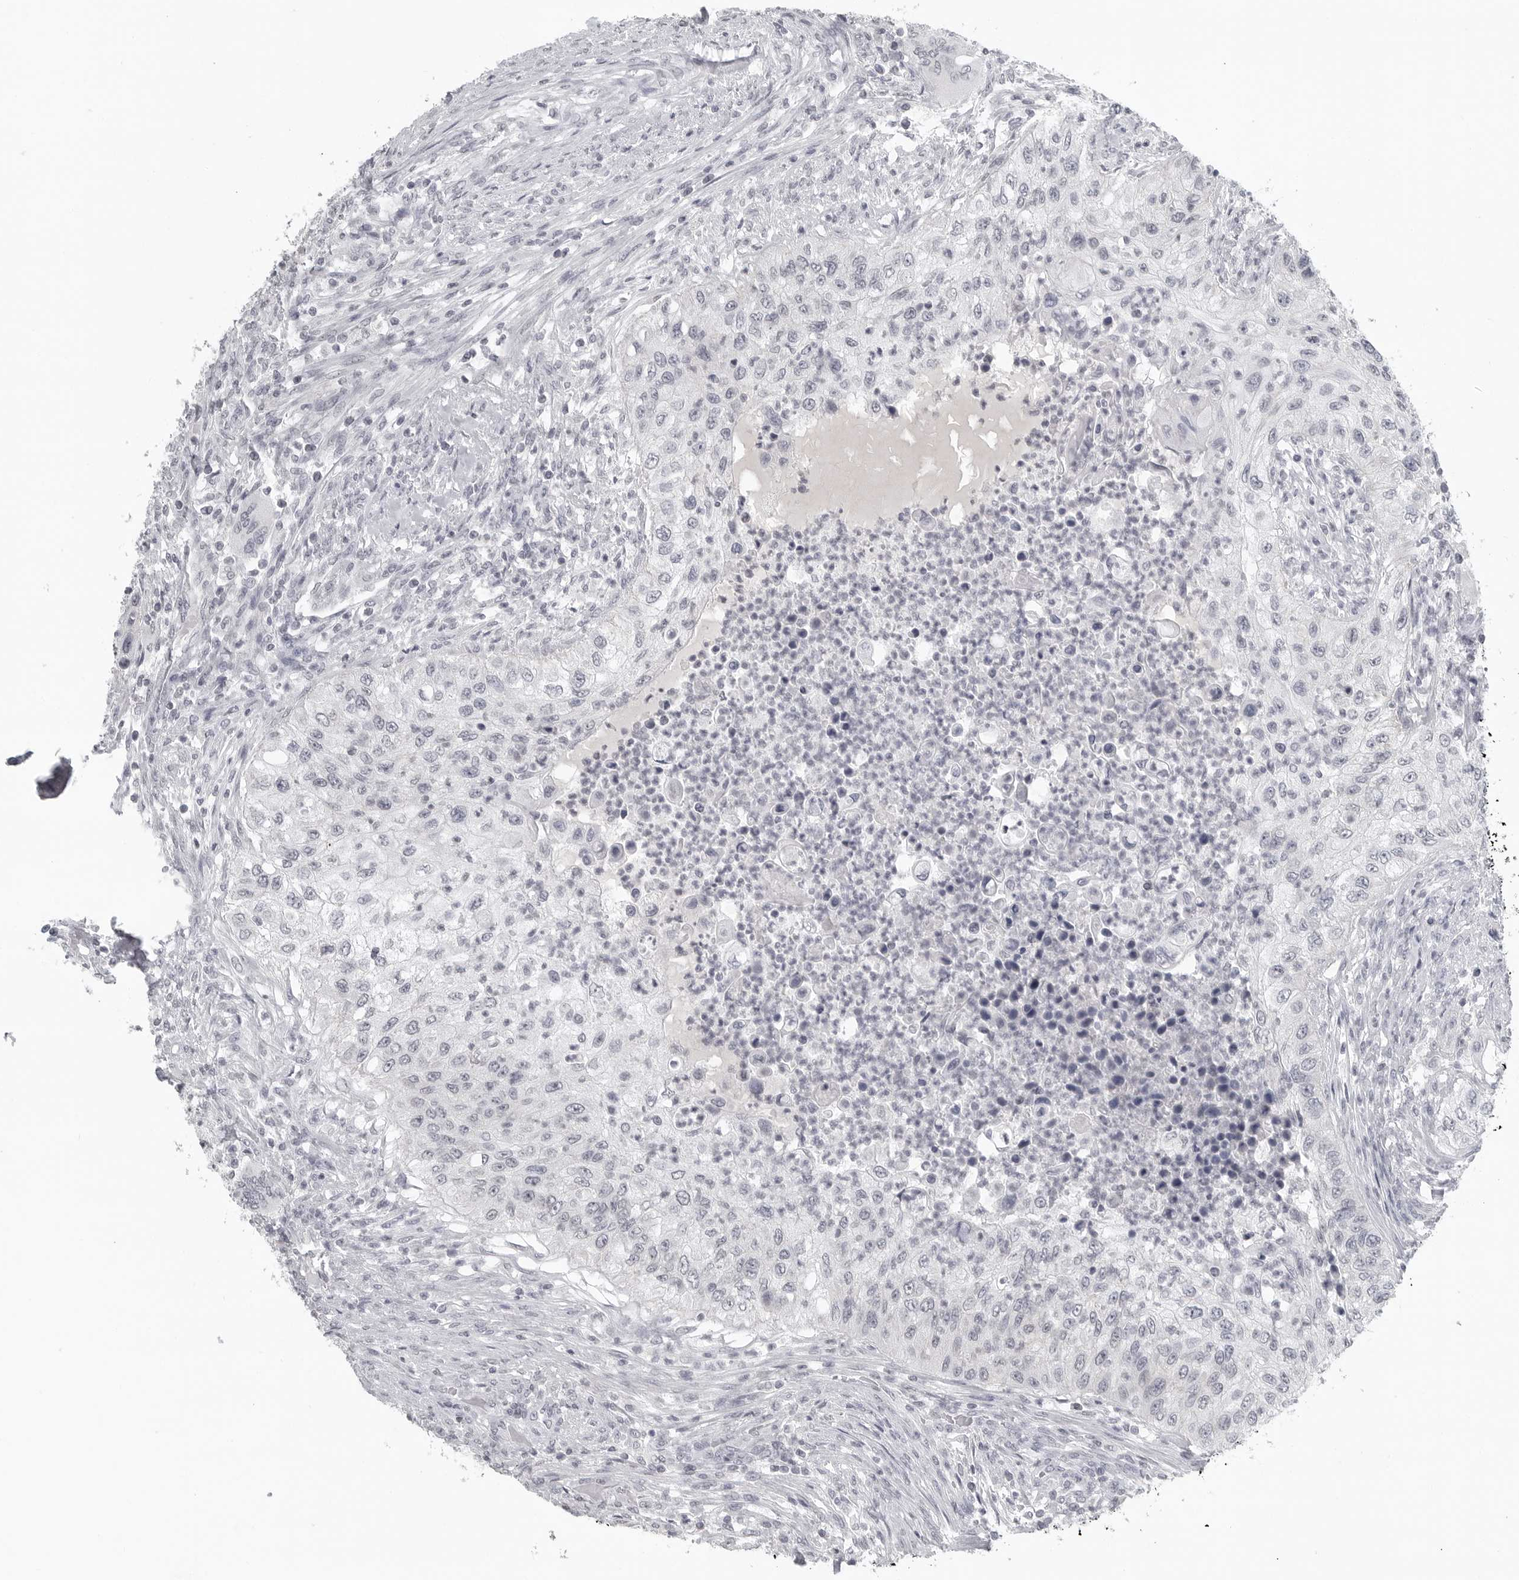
{"staining": {"intensity": "weak", "quantity": "<25%", "location": "nuclear"}, "tissue": "urothelial cancer", "cell_type": "Tumor cells", "image_type": "cancer", "snomed": [{"axis": "morphology", "description": "Urothelial carcinoma, High grade"}, {"axis": "topography", "description": "Urinary bladder"}], "caption": "The immunohistochemistry photomicrograph has no significant expression in tumor cells of urothelial cancer tissue.", "gene": "BPIFA1", "patient": {"sex": "female", "age": 60}}